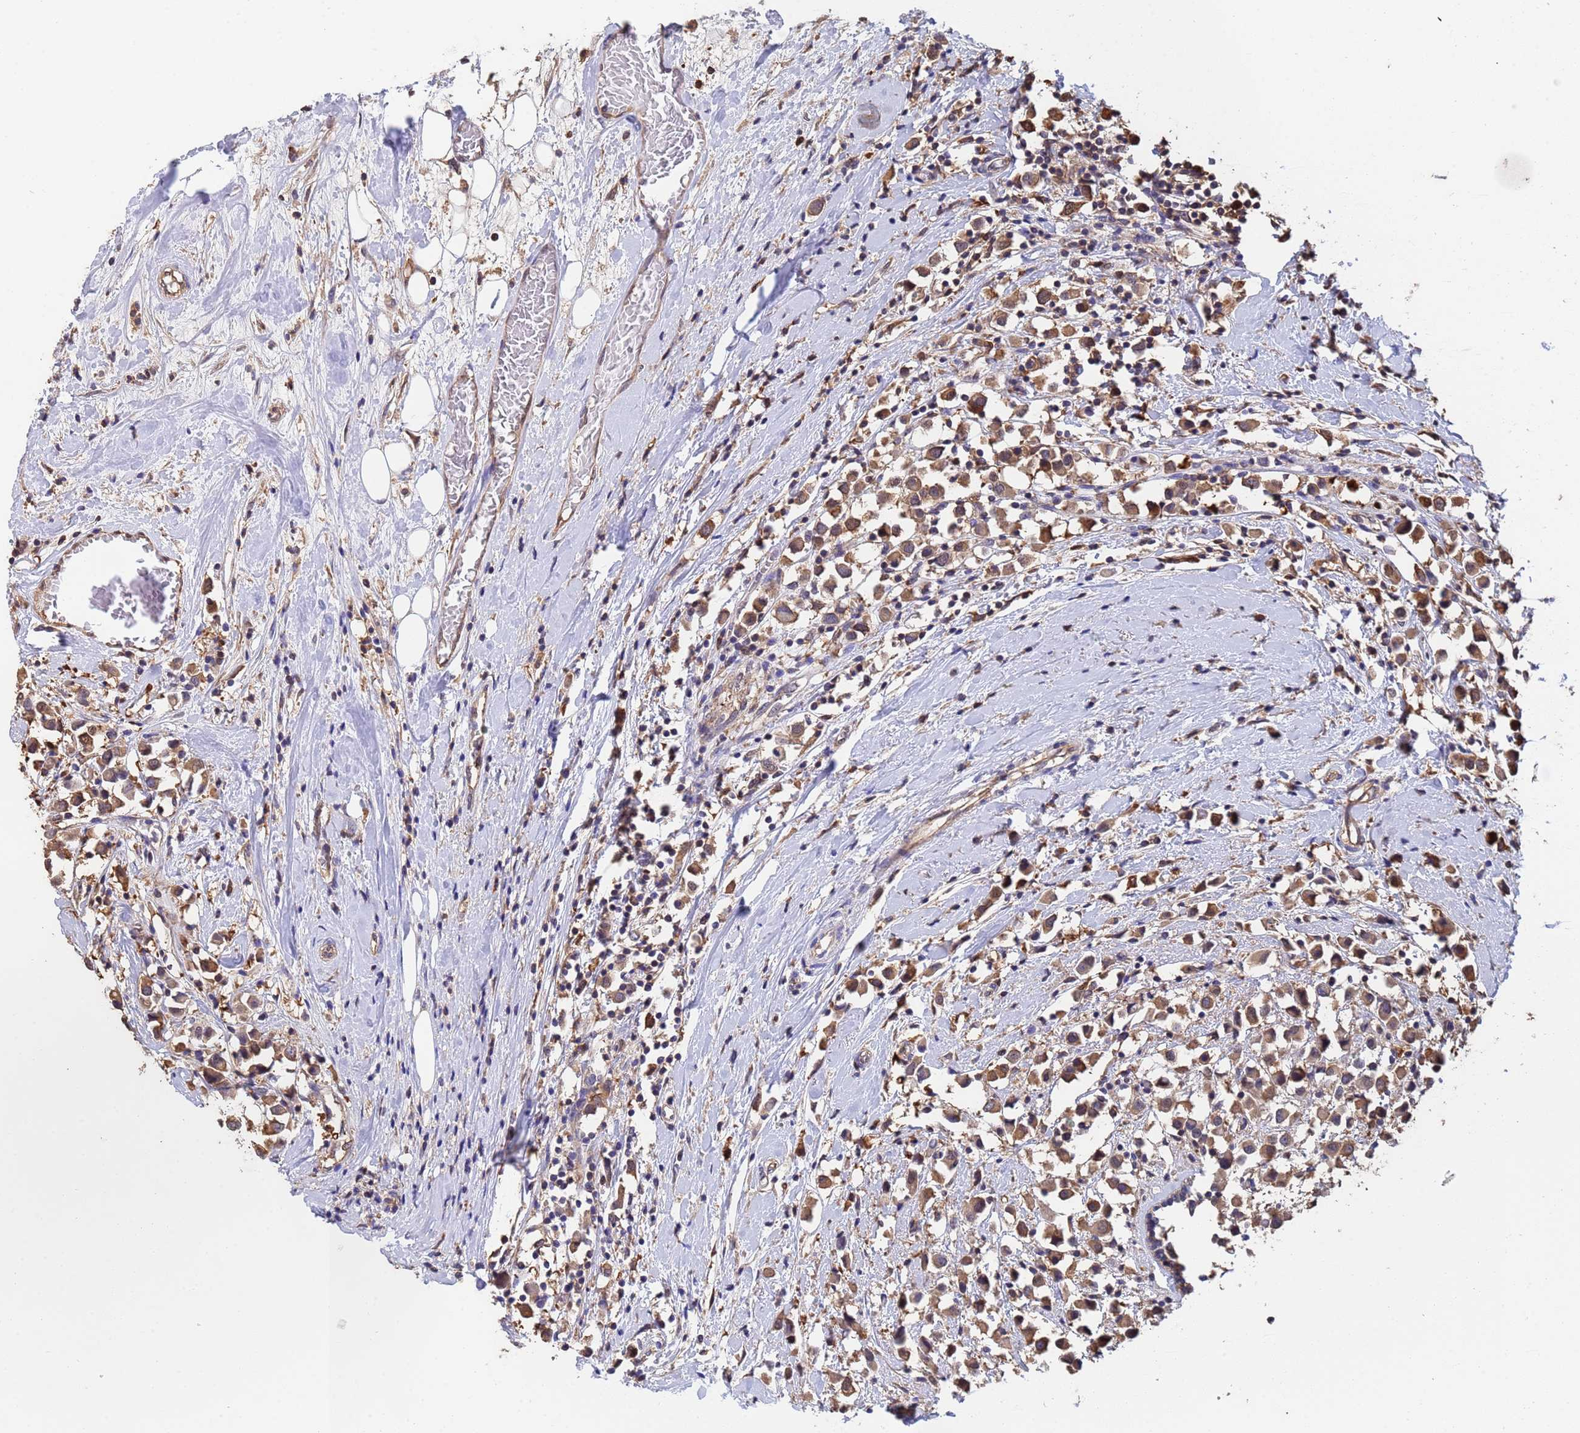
{"staining": {"intensity": "moderate", "quantity": ">75%", "location": "cytoplasmic/membranous"}, "tissue": "breast cancer", "cell_type": "Tumor cells", "image_type": "cancer", "snomed": [{"axis": "morphology", "description": "Duct carcinoma"}, {"axis": "topography", "description": "Breast"}], "caption": "Immunohistochemistry (DAB) staining of human breast intraductal carcinoma demonstrates moderate cytoplasmic/membranous protein expression in about >75% of tumor cells. The protein is shown in brown color, while the nuclei are stained blue.", "gene": "FAM25A", "patient": {"sex": "female", "age": 61}}